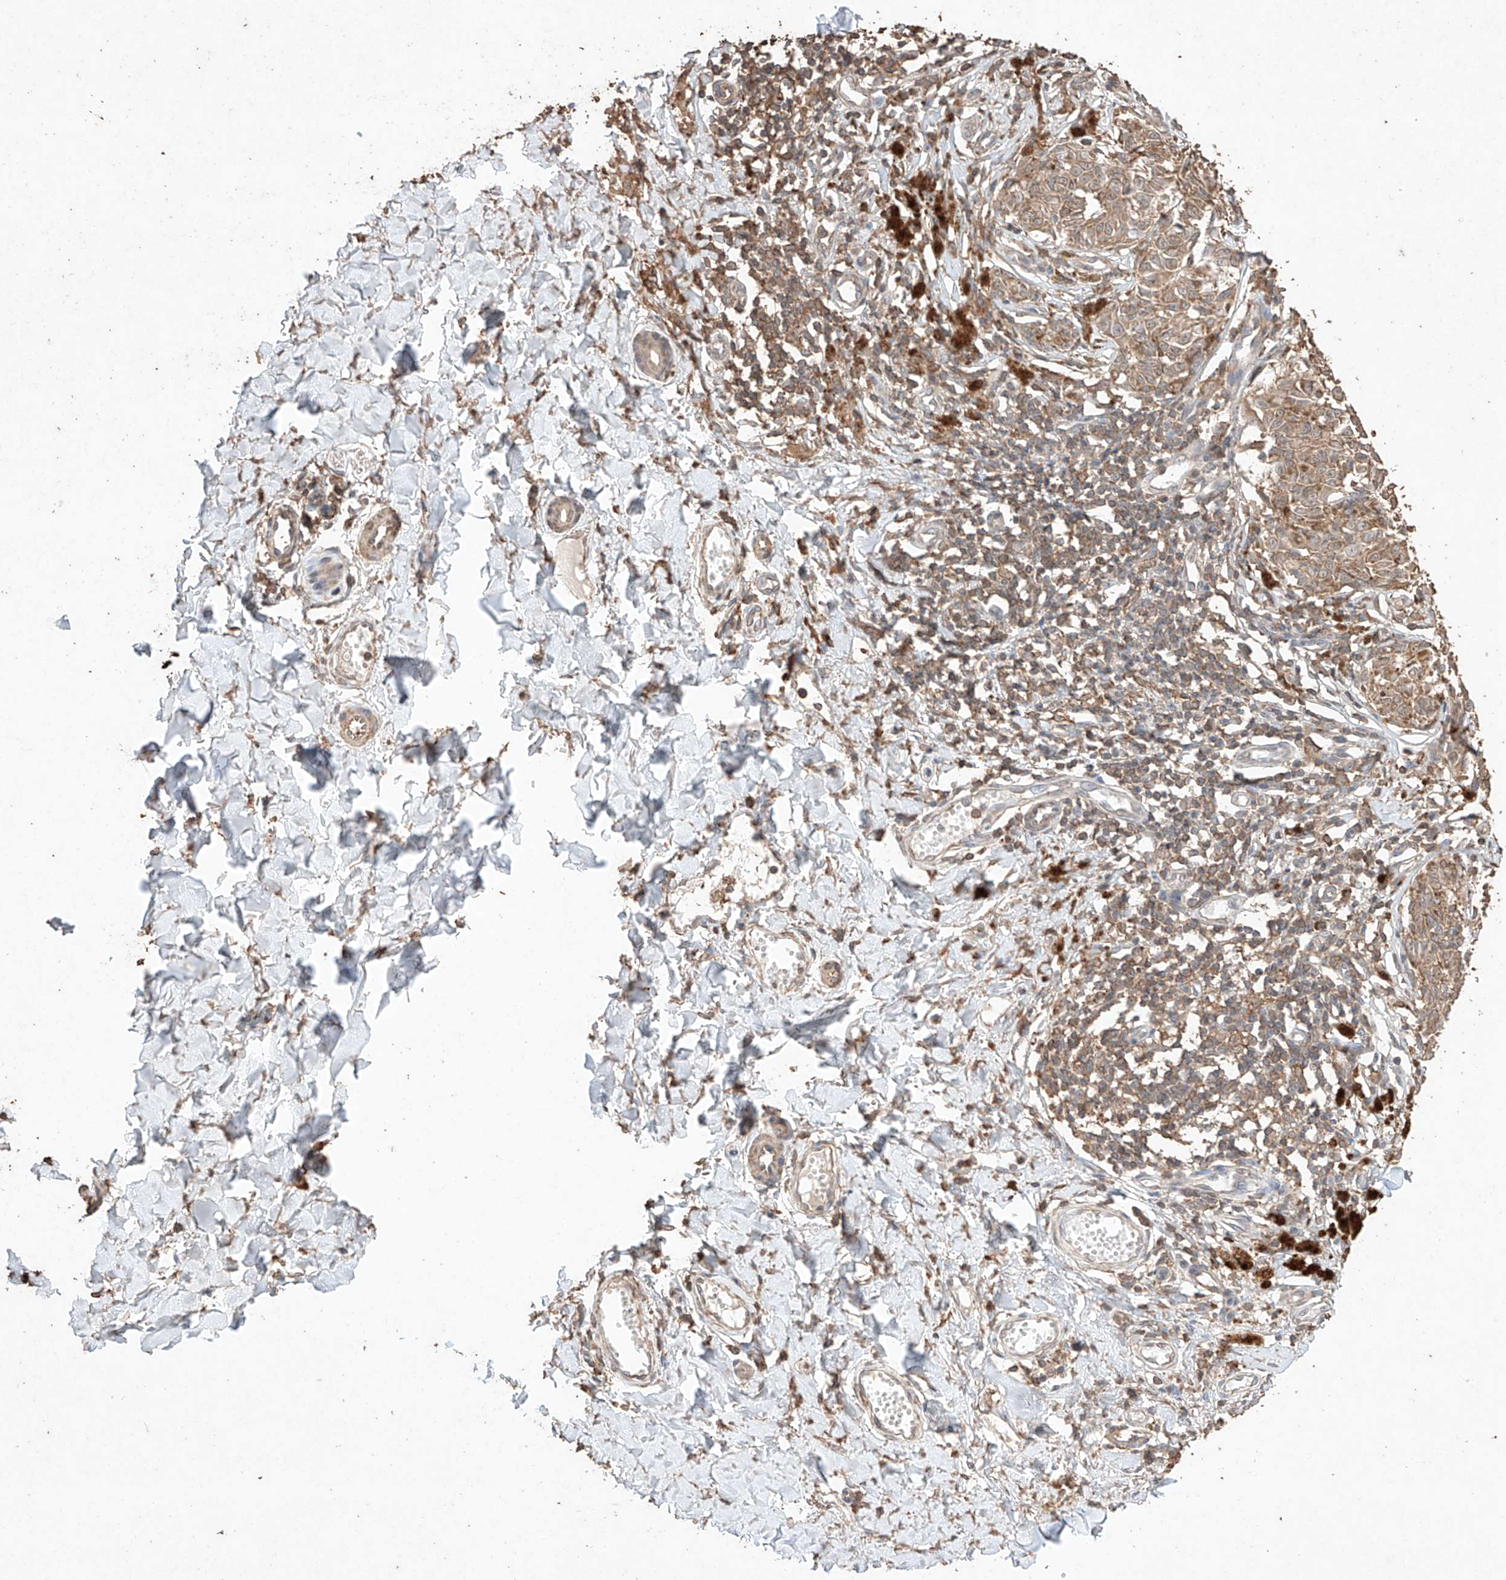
{"staining": {"intensity": "weak", "quantity": ">75%", "location": "cytoplasmic/membranous"}, "tissue": "melanoma", "cell_type": "Tumor cells", "image_type": "cancer", "snomed": [{"axis": "morphology", "description": "Malignant melanoma, NOS"}, {"axis": "topography", "description": "Skin"}], "caption": "Melanoma stained for a protein shows weak cytoplasmic/membranous positivity in tumor cells.", "gene": "M6PR", "patient": {"sex": "male", "age": 53}}